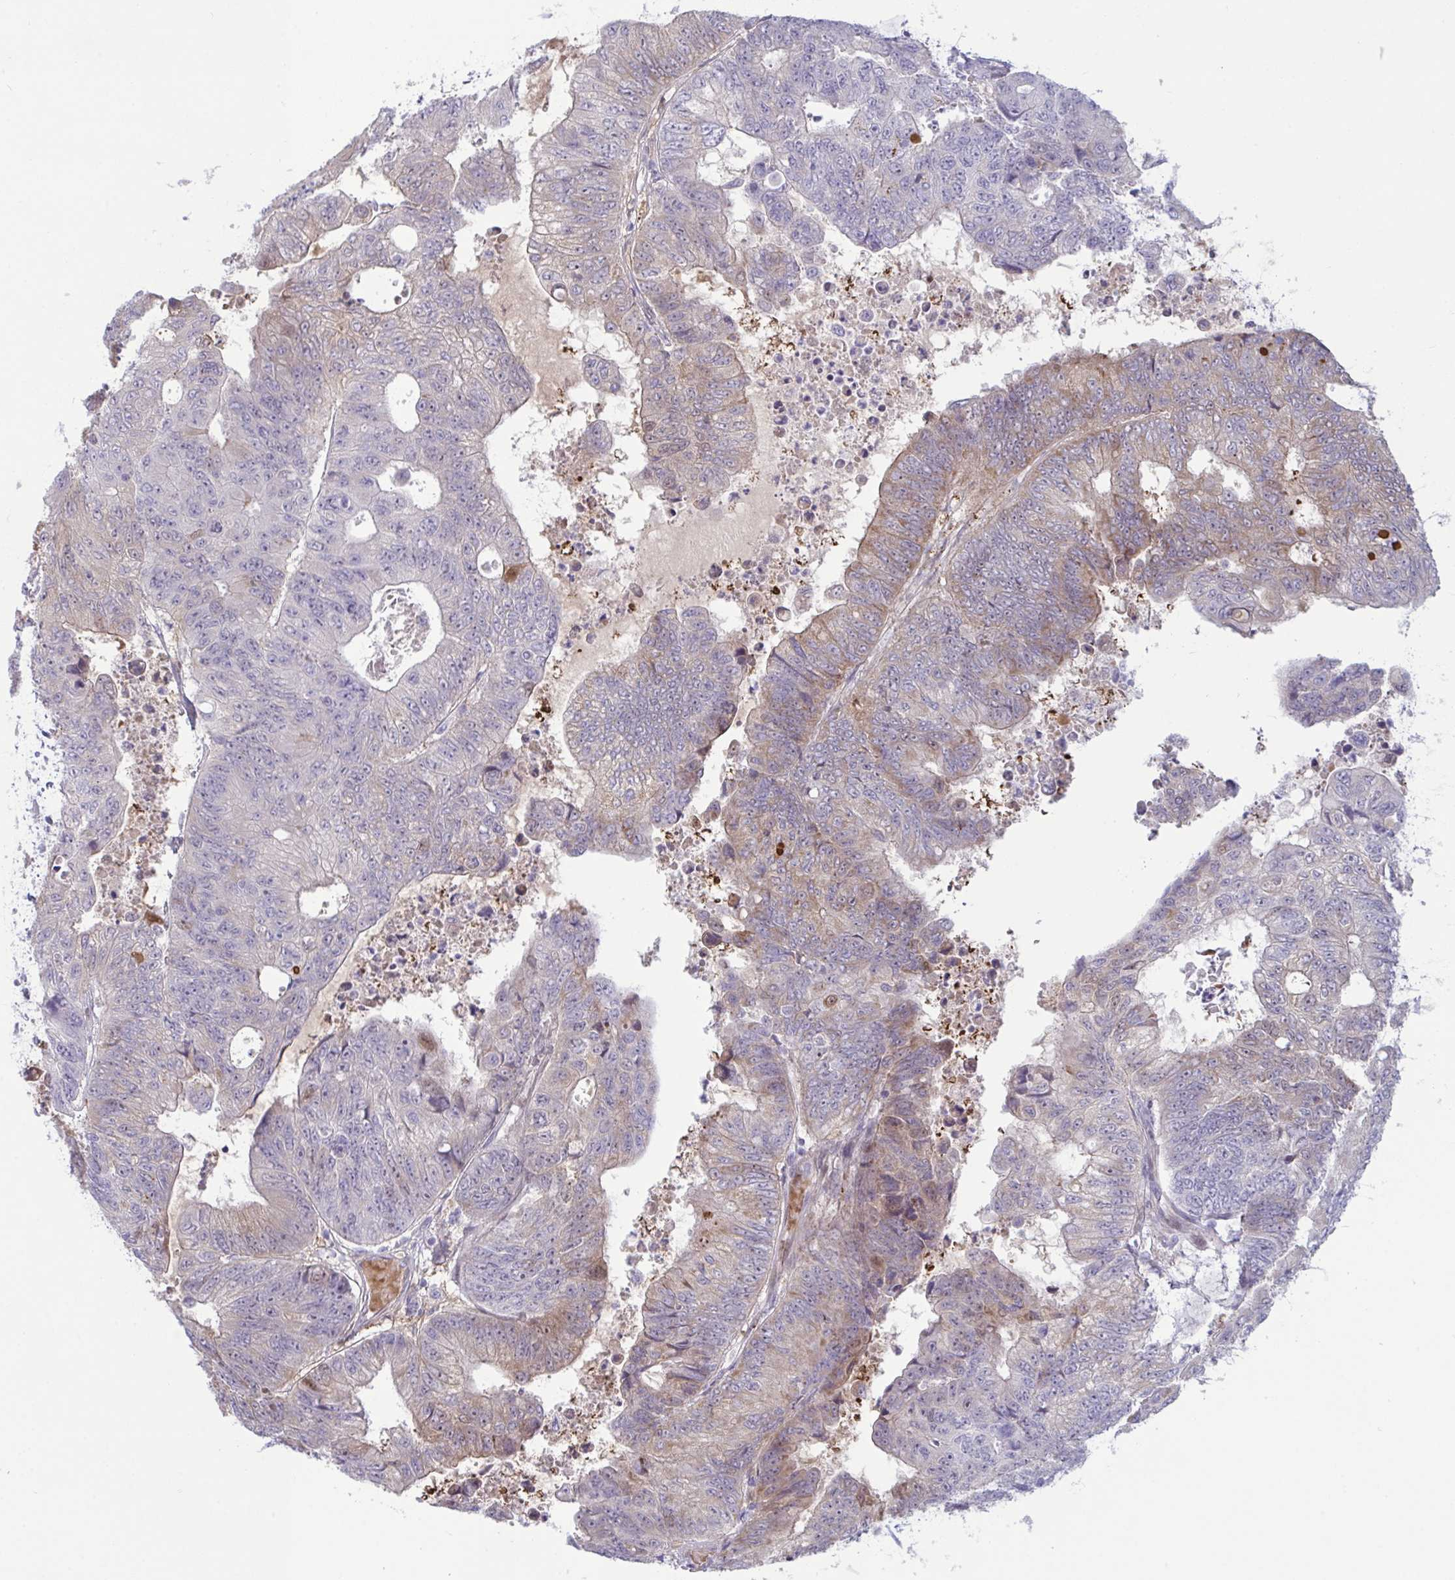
{"staining": {"intensity": "moderate", "quantity": "25%-75%", "location": "cytoplasmic/membranous"}, "tissue": "colorectal cancer", "cell_type": "Tumor cells", "image_type": "cancer", "snomed": [{"axis": "morphology", "description": "Adenocarcinoma, NOS"}, {"axis": "topography", "description": "Colon"}], "caption": "Immunohistochemical staining of colorectal cancer reveals moderate cytoplasmic/membranous protein positivity in about 25%-75% of tumor cells.", "gene": "VWC2", "patient": {"sex": "female", "age": 48}}